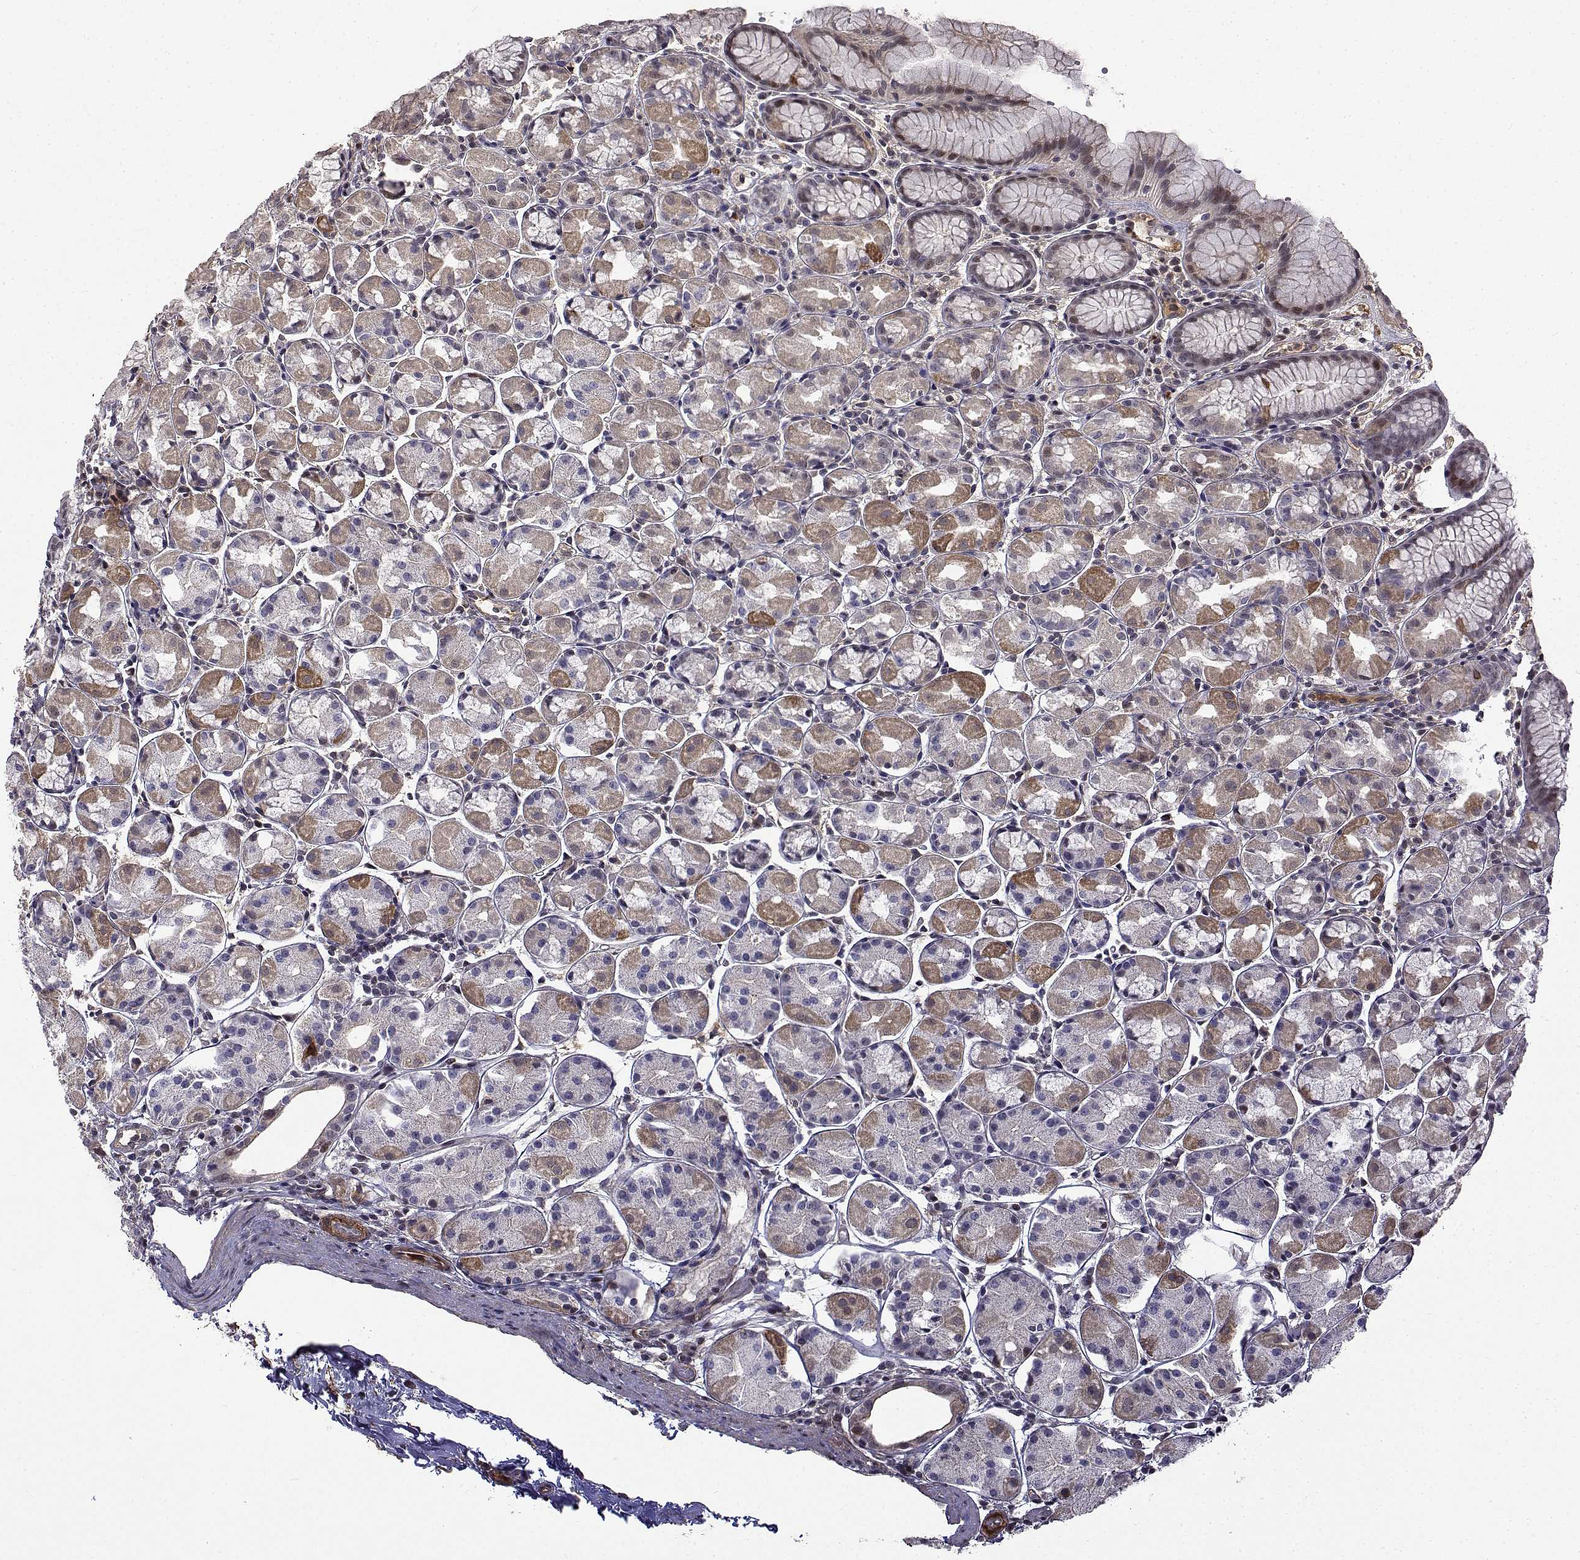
{"staining": {"intensity": "moderate", "quantity": "25%-75%", "location": "nuclear"}, "tissue": "stomach", "cell_type": "Glandular cells", "image_type": "normal", "snomed": [{"axis": "morphology", "description": "Normal tissue, NOS"}, {"axis": "topography", "description": "Stomach, upper"}], "caption": "An immunohistochemistry micrograph of benign tissue is shown. Protein staining in brown highlights moderate nuclear positivity in stomach within glandular cells. (DAB = brown stain, brightfield microscopy at high magnification).", "gene": "ITGA7", "patient": {"sex": "male", "age": 47}}